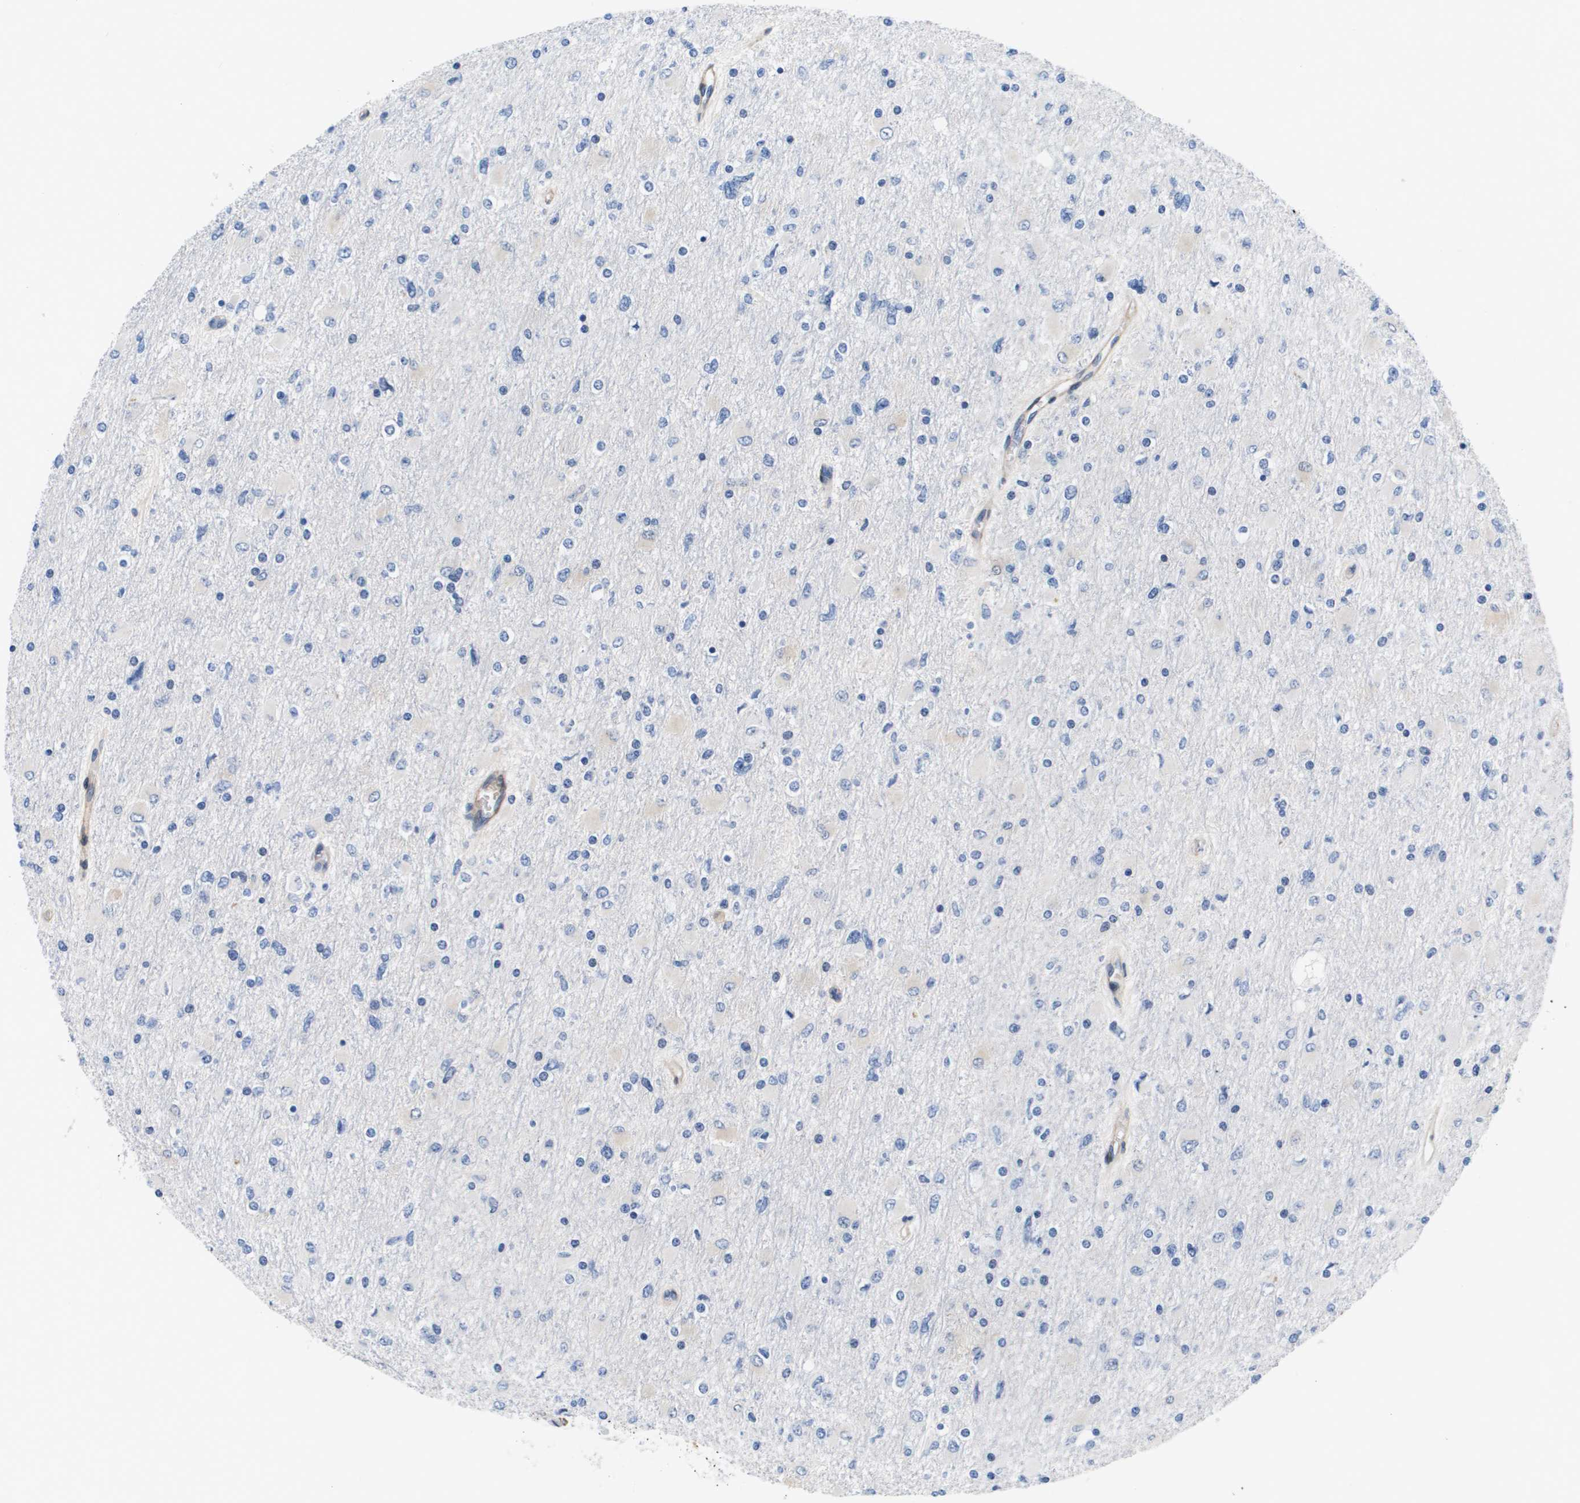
{"staining": {"intensity": "negative", "quantity": "none", "location": "none"}, "tissue": "glioma", "cell_type": "Tumor cells", "image_type": "cancer", "snomed": [{"axis": "morphology", "description": "Glioma, malignant, High grade"}, {"axis": "topography", "description": "Cerebral cortex"}], "caption": "This is an immunohistochemistry (IHC) micrograph of human glioma. There is no expression in tumor cells.", "gene": "LPP", "patient": {"sex": "female", "age": 36}}